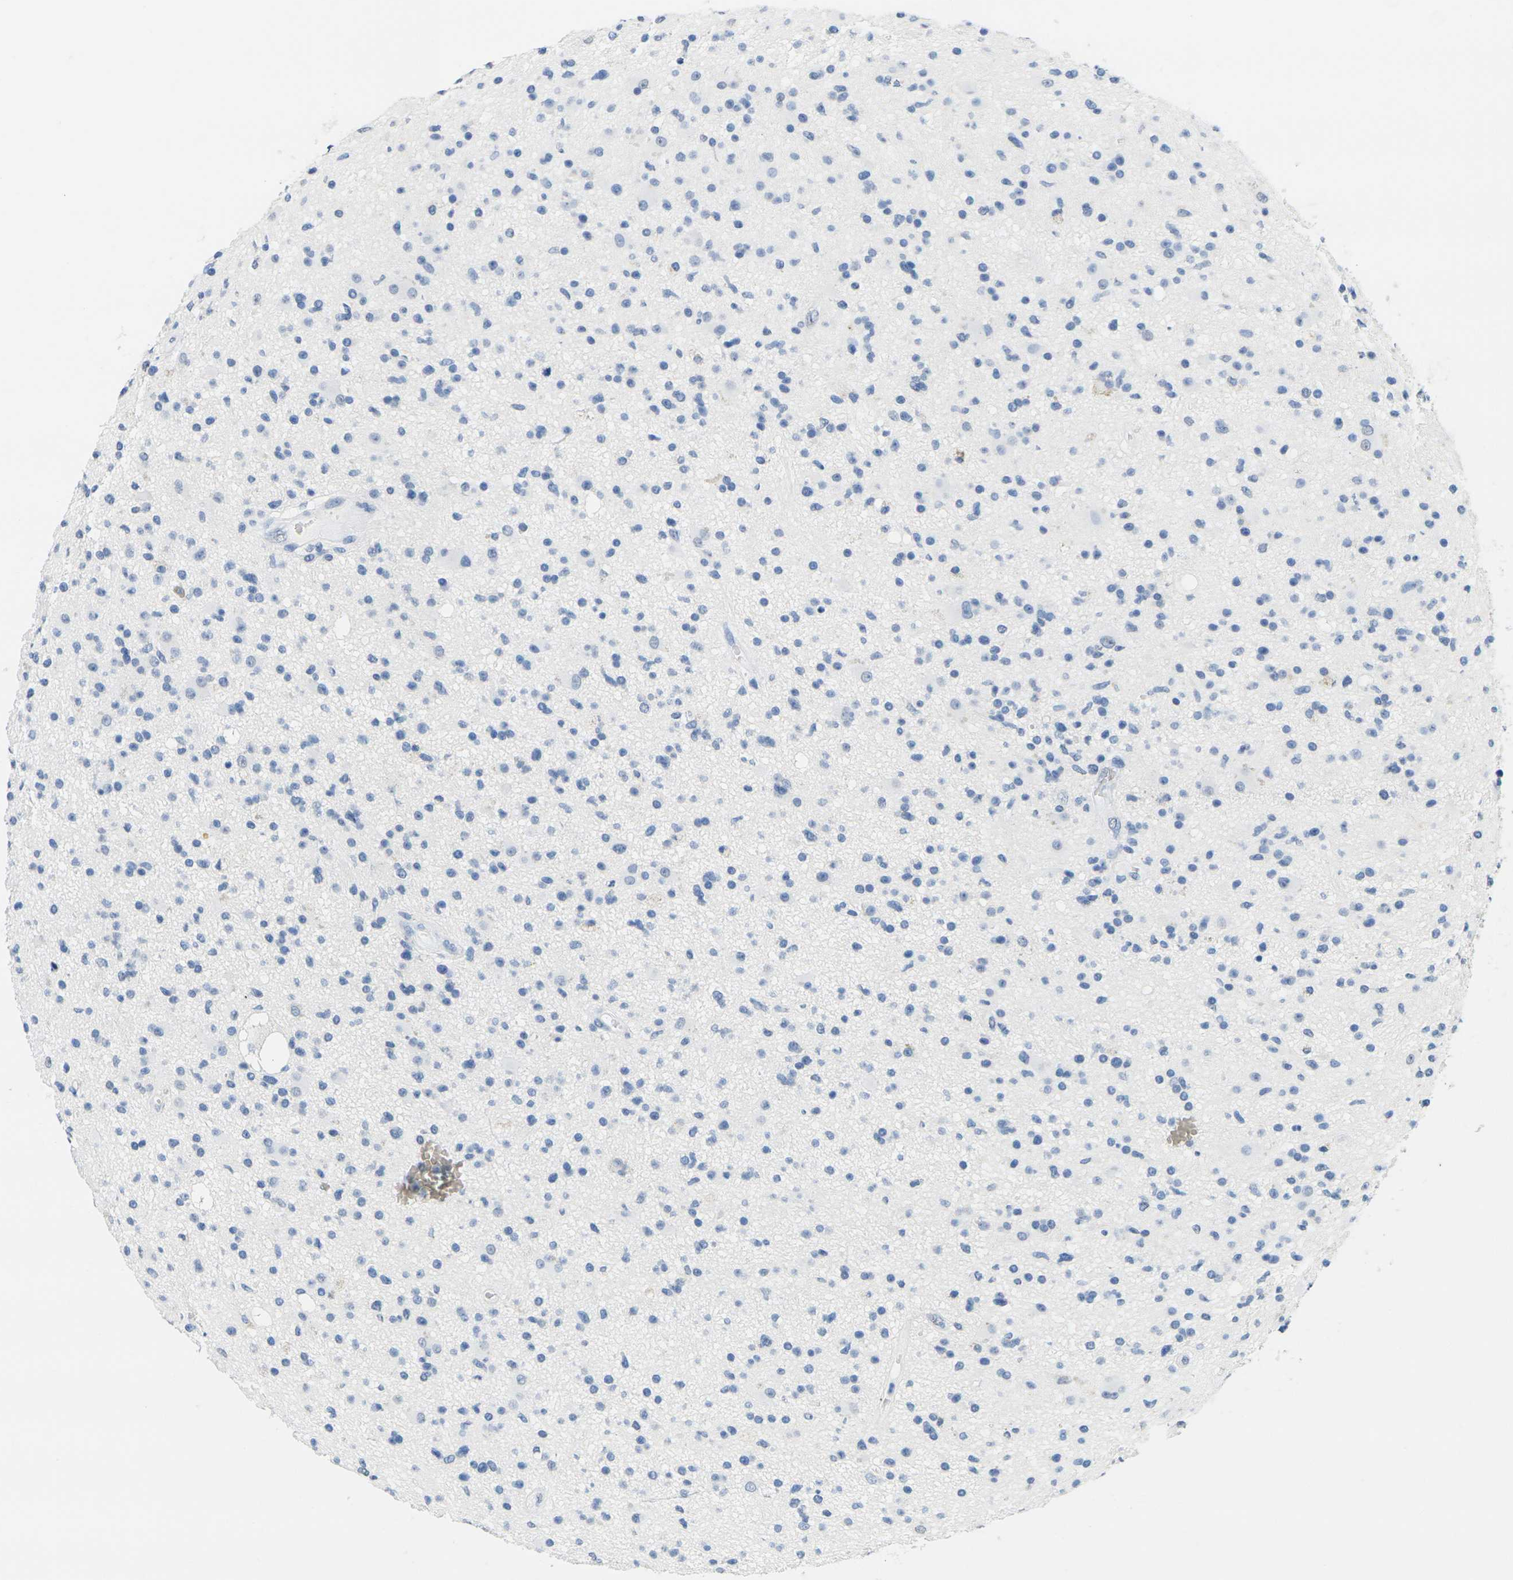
{"staining": {"intensity": "negative", "quantity": "none", "location": "none"}, "tissue": "glioma", "cell_type": "Tumor cells", "image_type": "cancer", "snomed": [{"axis": "morphology", "description": "Glioma, malignant, High grade"}, {"axis": "topography", "description": "Brain"}], "caption": "A micrograph of human glioma is negative for staining in tumor cells. (Stains: DAB IHC with hematoxylin counter stain, Microscopy: brightfield microscopy at high magnification).", "gene": "CTAG1A", "patient": {"sex": "male", "age": 33}}